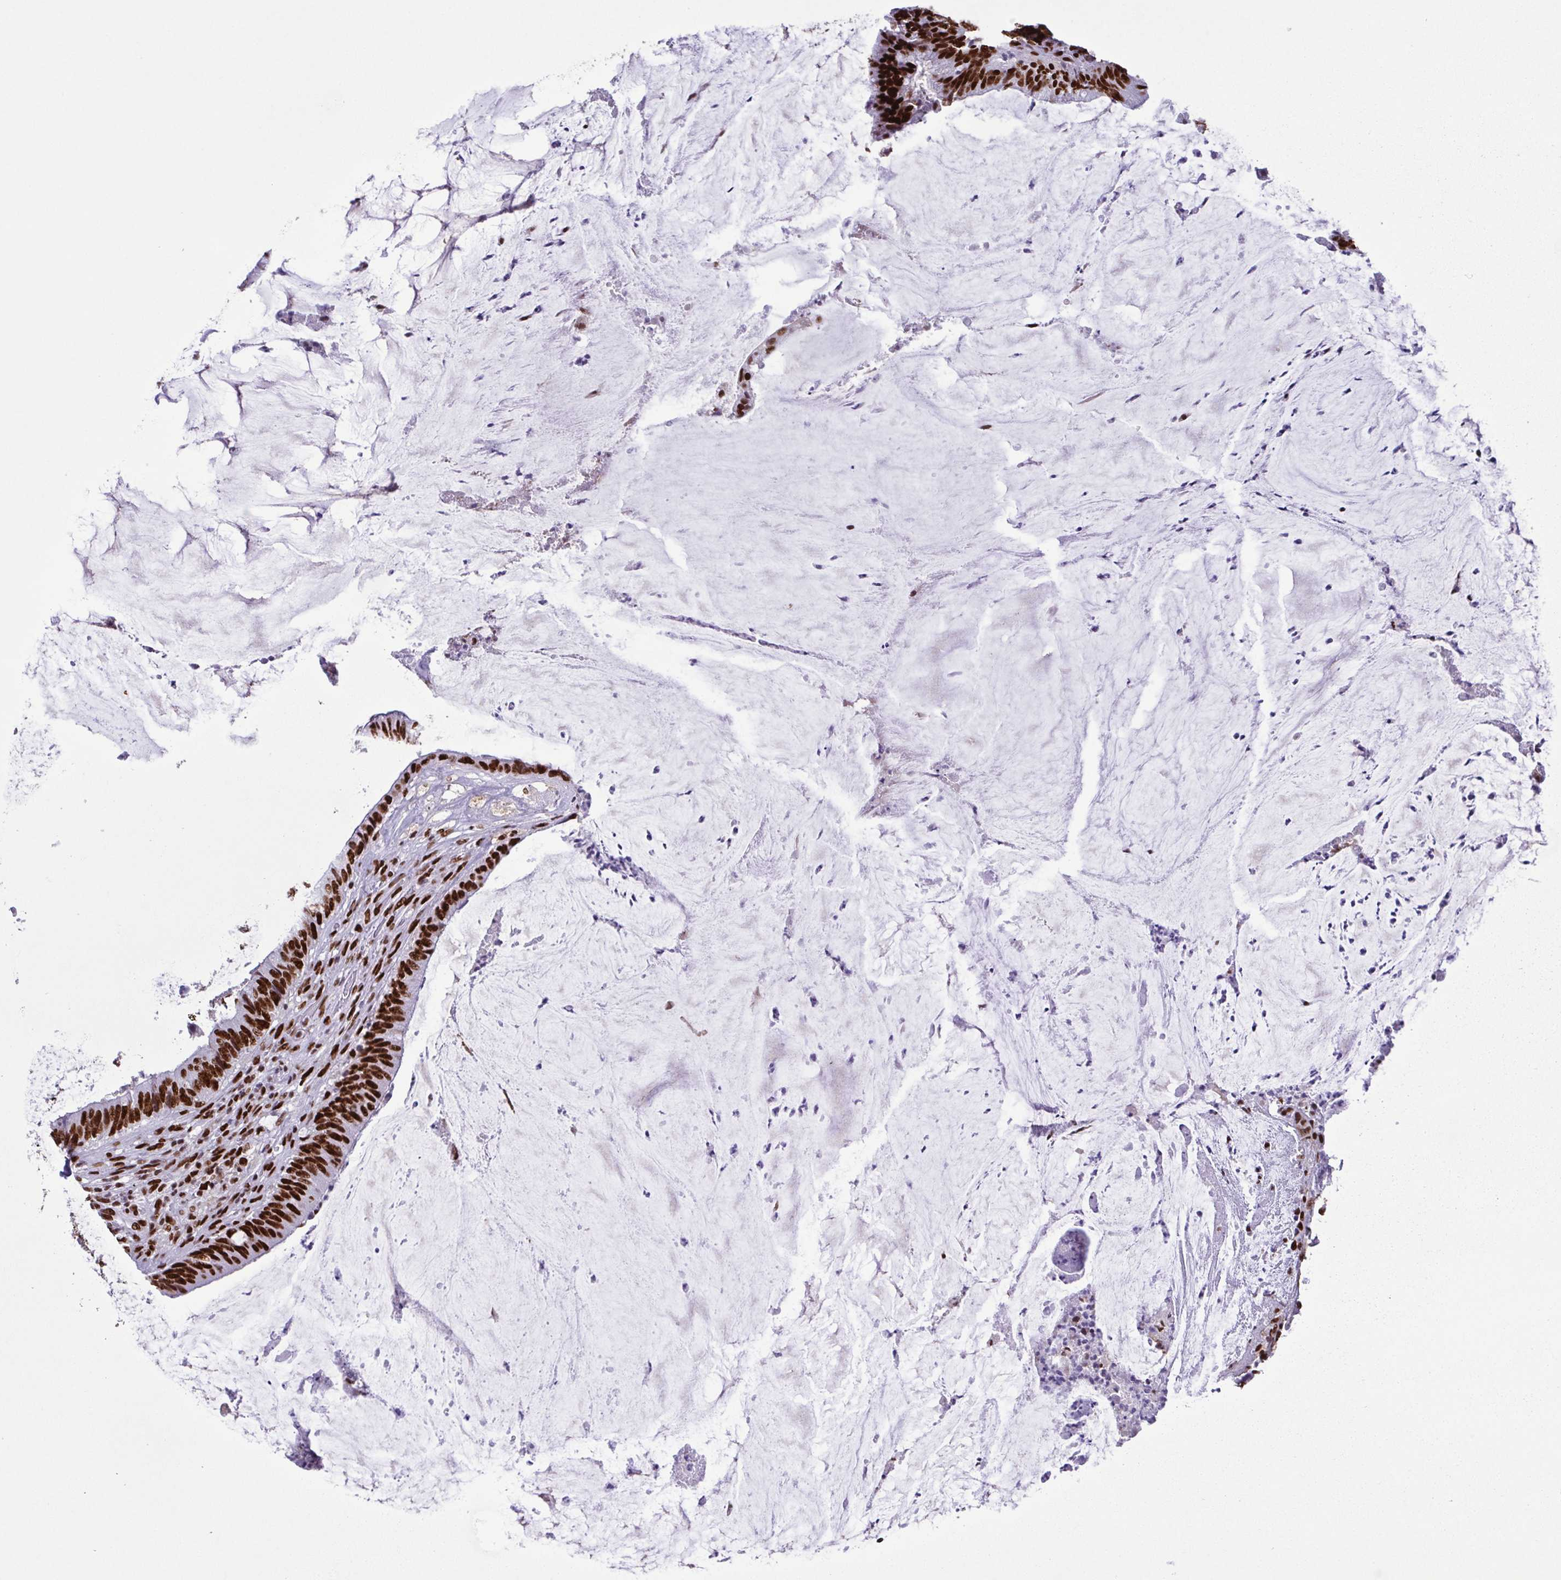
{"staining": {"intensity": "strong", "quantity": ">75%", "location": "nuclear"}, "tissue": "colorectal cancer", "cell_type": "Tumor cells", "image_type": "cancer", "snomed": [{"axis": "morphology", "description": "Adenocarcinoma, NOS"}, {"axis": "topography", "description": "Colon"}], "caption": "High-power microscopy captured an immunohistochemistry image of adenocarcinoma (colorectal), revealing strong nuclear expression in about >75% of tumor cells.", "gene": "TRIM28", "patient": {"sex": "female", "age": 43}}